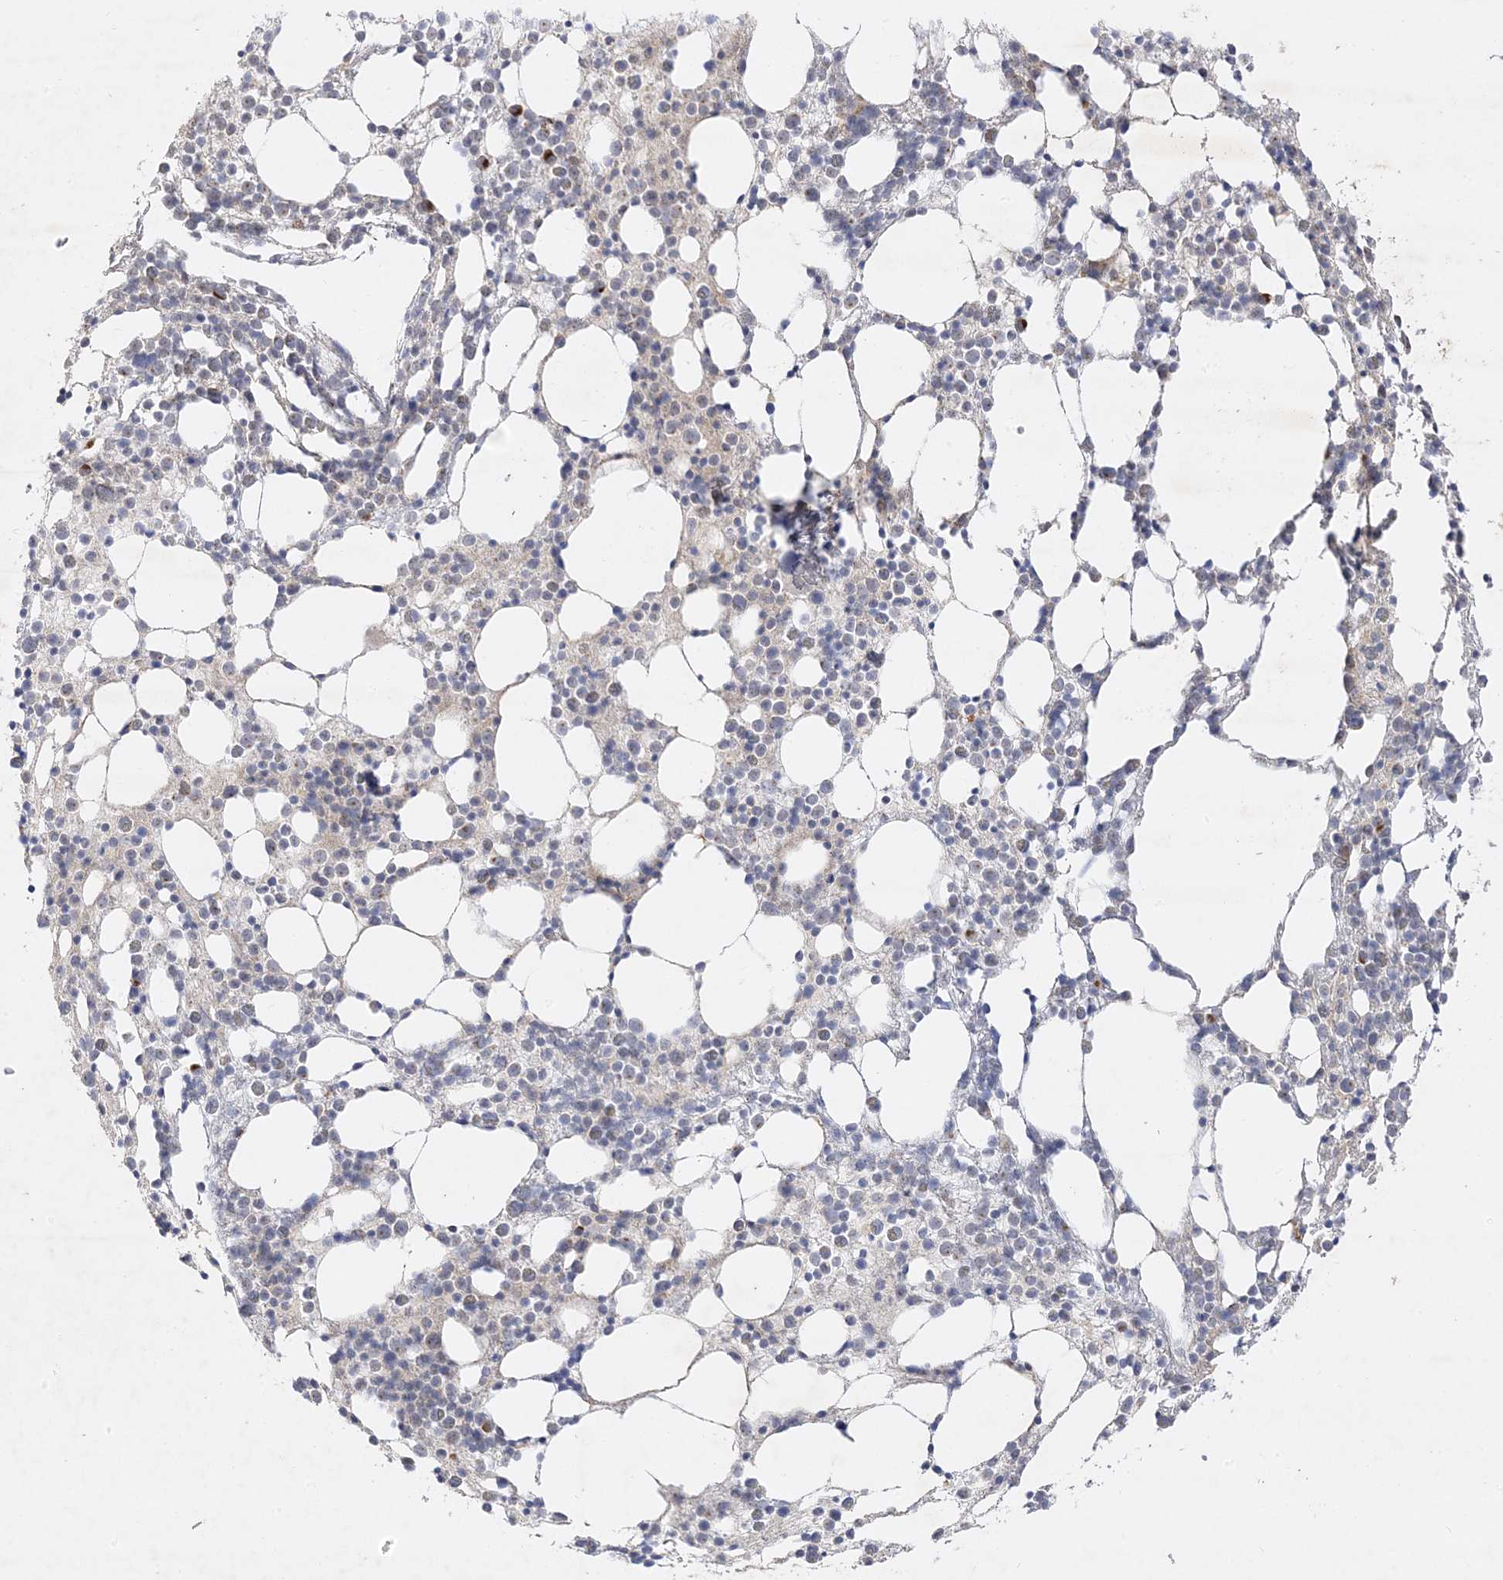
{"staining": {"intensity": "negative", "quantity": "none", "location": "none"}, "tissue": "bone marrow", "cell_type": "Hematopoietic cells", "image_type": "normal", "snomed": [{"axis": "morphology", "description": "Normal tissue, NOS"}, {"axis": "topography", "description": "Bone marrow"}], "caption": "DAB immunohistochemical staining of normal human bone marrow shows no significant positivity in hematopoietic cells. (DAB (3,3'-diaminobenzidine) immunohistochemistry (IHC), high magnification).", "gene": "C2CD2", "patient": {"sex": "female", "age": 57}}